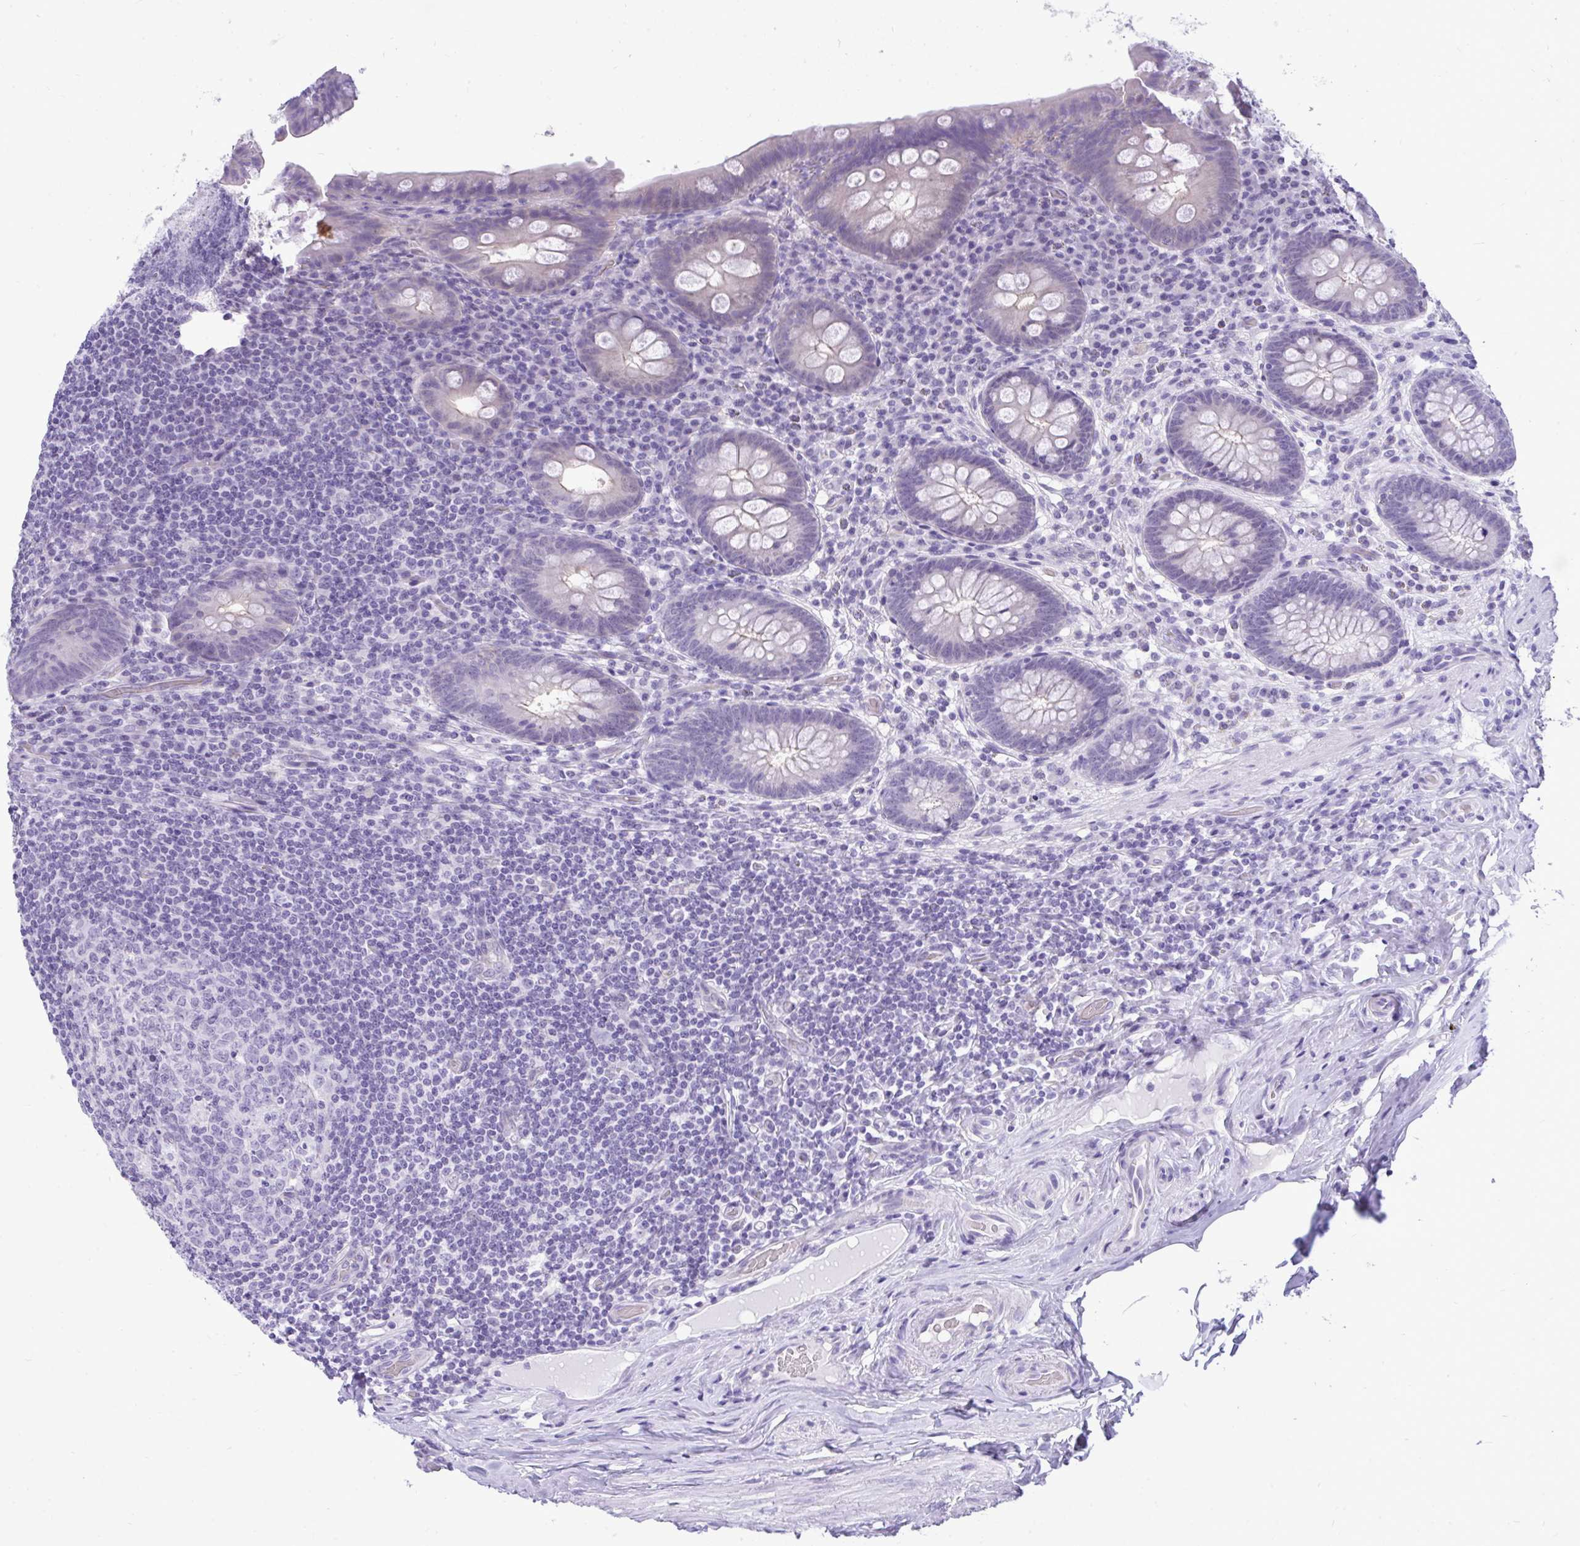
{"staining": {"intensity": "negative", "quantity": "none", "location": "none"}, "tissue": "appendix", "cell_type": "Glandular cells", "image_type": "normal", "snomed": [{"axis": "morphology", "description": "Normal tissue, NOS"}, {"axis": "topography", "description": "Appendix"}], "caption": "Immunohistochemistry of normal human appendix displays no positivity in glandular cells. Brightfield microscopy of IHC stained with DAB (3,3'-diaminobenzidine) (brown) and hematoxylin (blue), captured at high magnification.", "gene": "PRM2", "patient": {"sex": "male", "age": 71}}